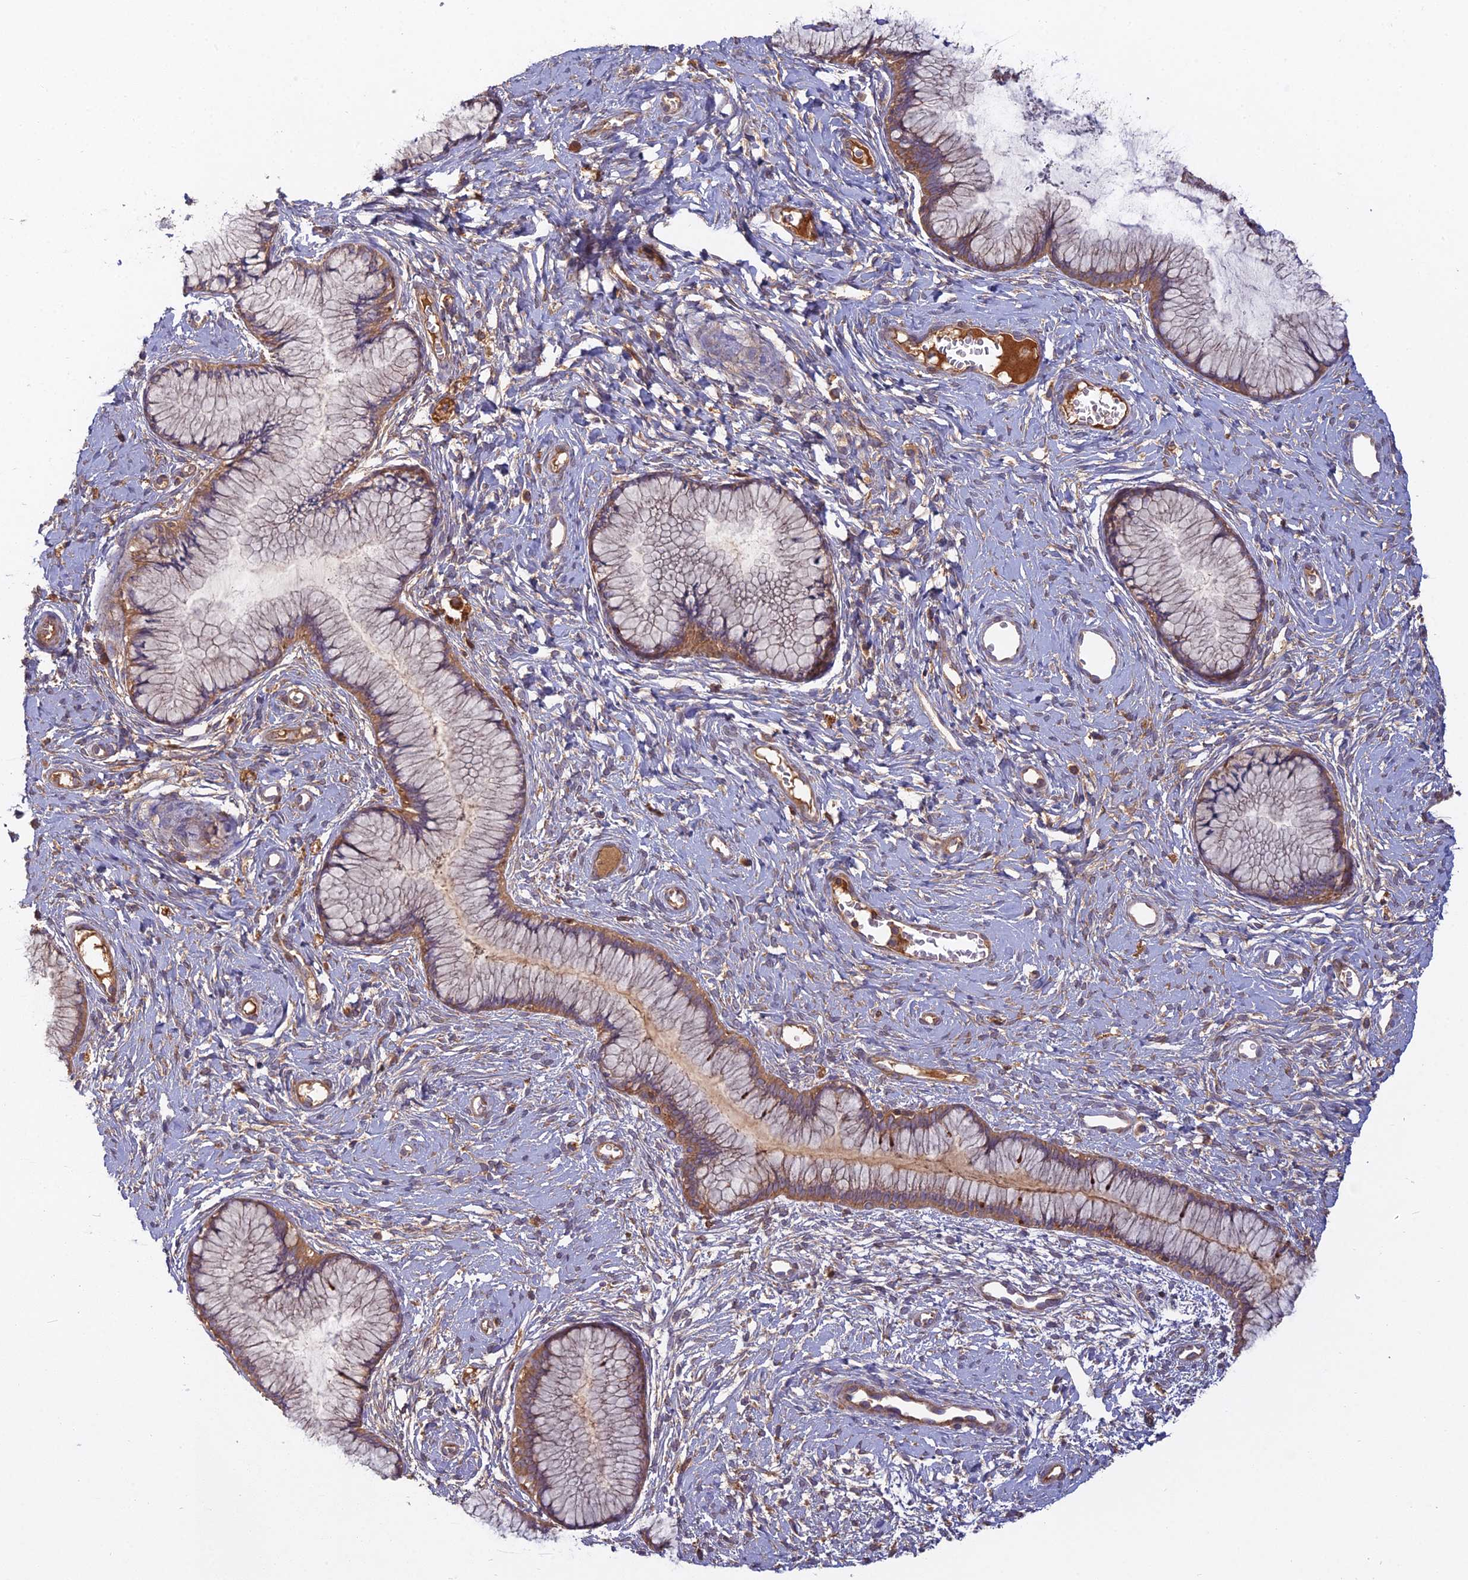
{"staining": {"intensity": "moderate", "quantity": ">75%", "location": "cytoplasmic/membranous"}, "tissue": "cervix", "cell_type": "Glandular cells", "image_type": "normal", "snomed": [{"axis": "morphology", "description": "Normal tissue, NOS"}, {"axis": "topography", "description": "Cervix"}], "caption": "The immunohistochemical stain highlights moderate cytoplasmic/membranous positivity in glandular cells of unremarkable cervix.", "gene": "CCDC167", "patient": {"sex": "female", "age": 42}}